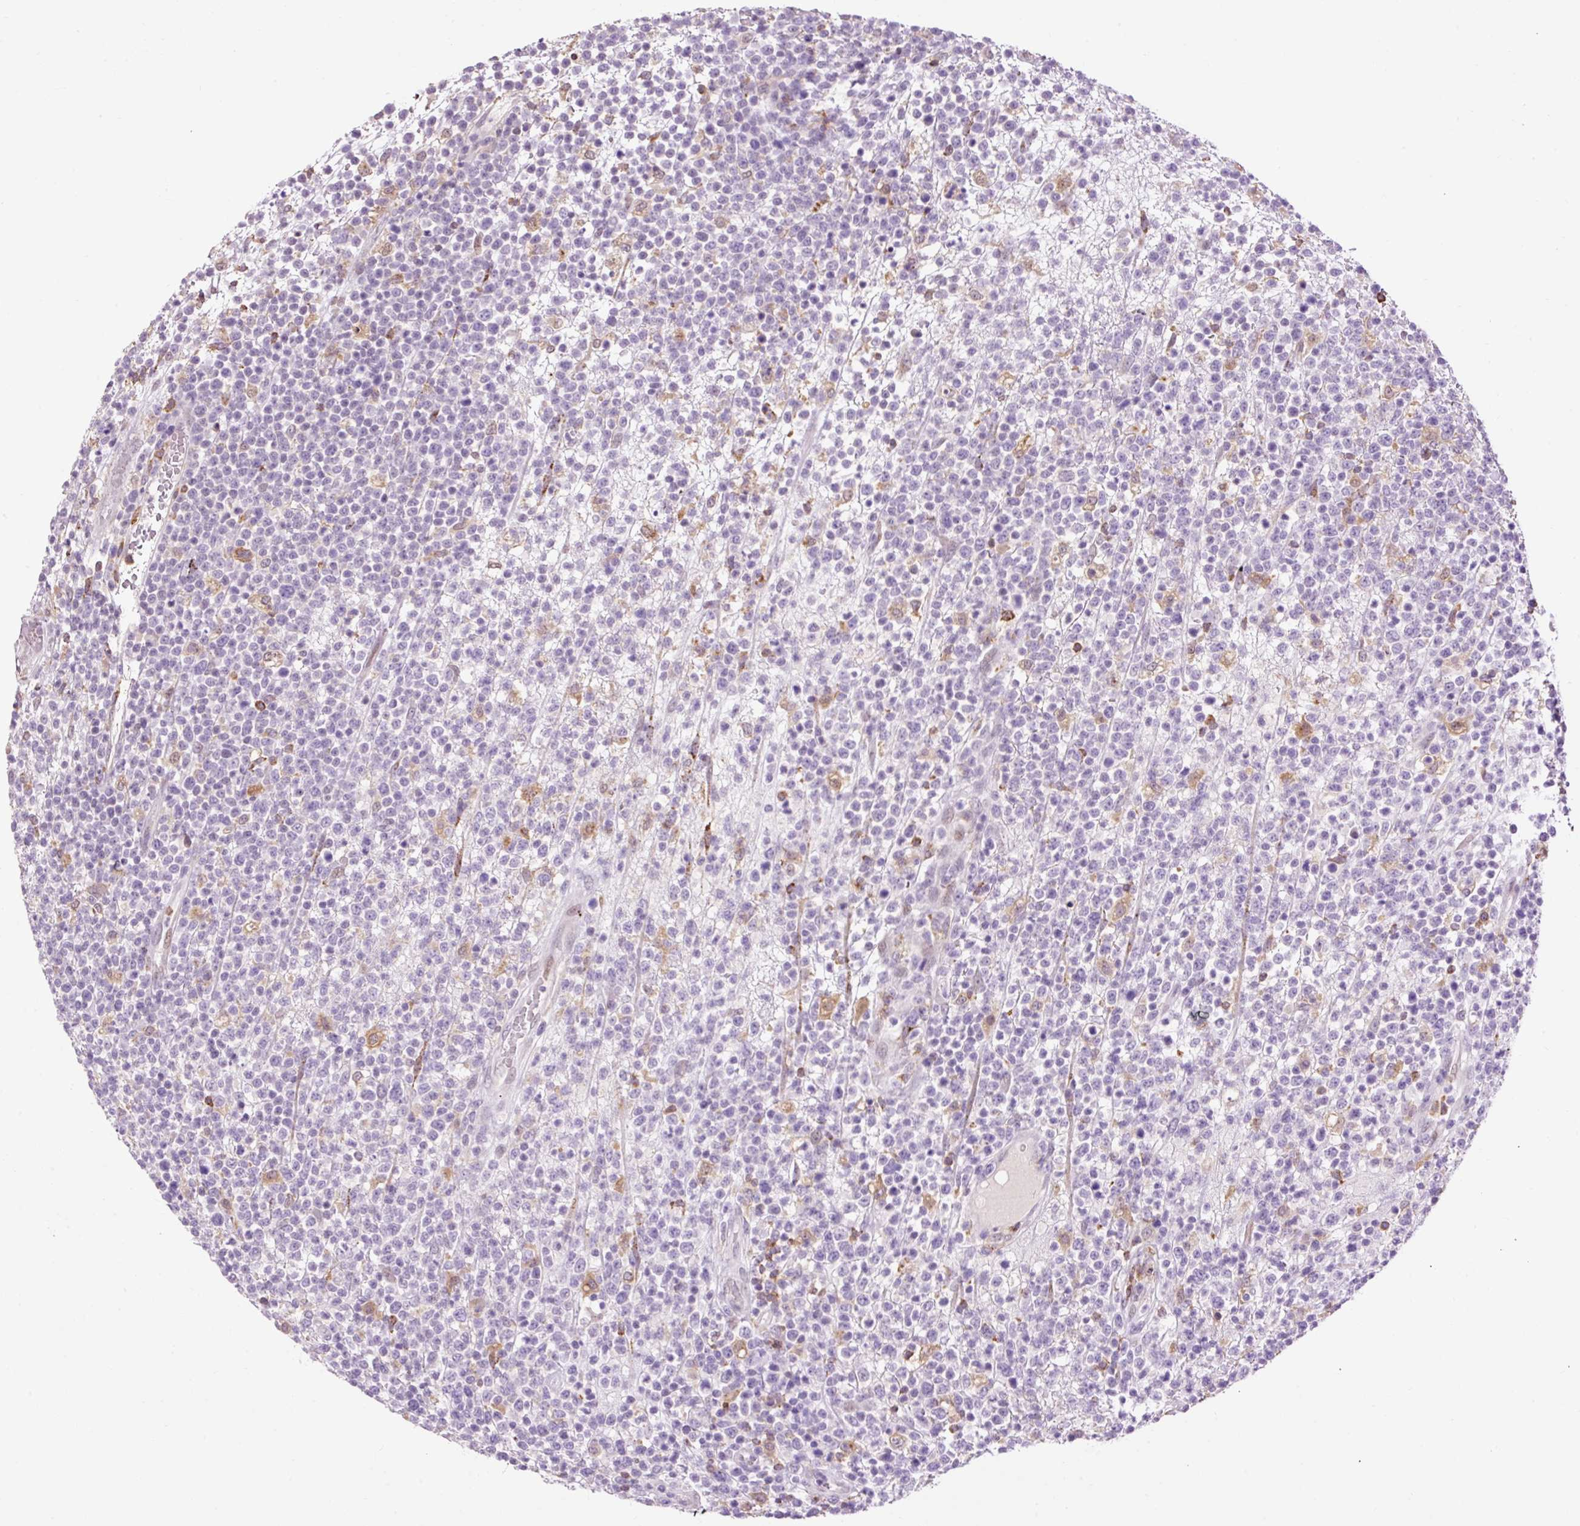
{"staining": {"intensity": "weak", "quantity": "<25%", "location": "cytoplasmic/membranous"}, "tissue": "lymphoma", "cell_type": "Tumor cells", "image_type": "cancer", "snomed": [{"axis": "morphology", "description": "Malignant lymphoma, non-Hodgkin's type, High grade"}, {"axis": "topography", "description": "Colon"}], "caption": "This is an immunohistochemistry image of malignant lymphoma, non-Hodgkin's type (high-grade). There is no positivity in tumor cells.", "gene": "LY86", "patient": {"sex": "female", "age": 53}}